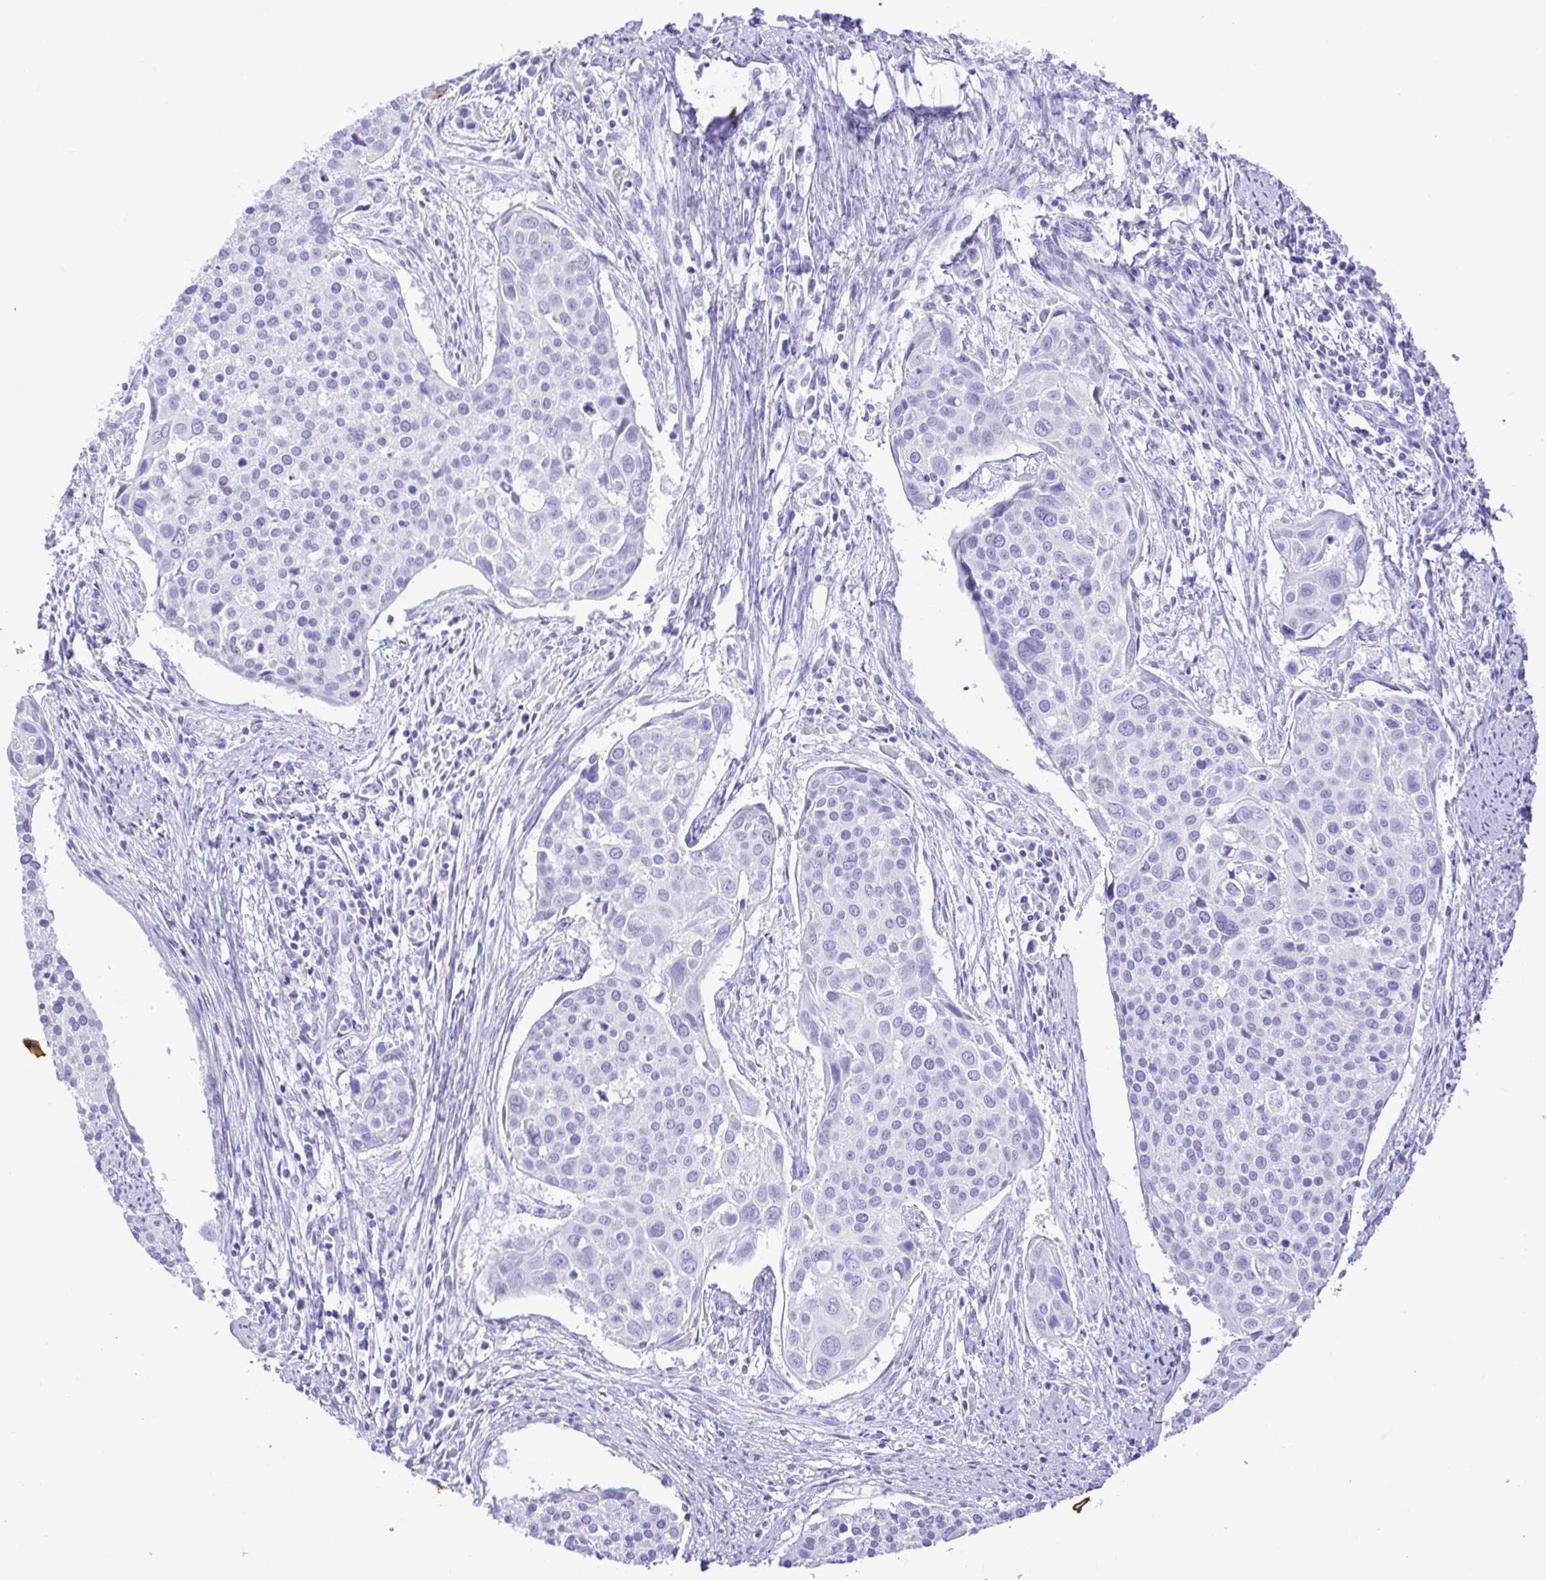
{"staining": {"intensity": "negative", "quantity": "none", "location": "none"}, "tissue": "cervical cancer", "cell_type": "Tumor cells", "image_type": "cancer", "snomed": [{"axis": "morphology", "description": "Squamous cell carcinoma, NOS"}, {"axis": "topography", "description": "Cervix"}], "caption": "Histopathology image shows no protein positivity in tumor cells of cervical squamous cell carcinoma tissue.", "gene": "CDSN", "patient": {"sex": "female", "age": 39}}